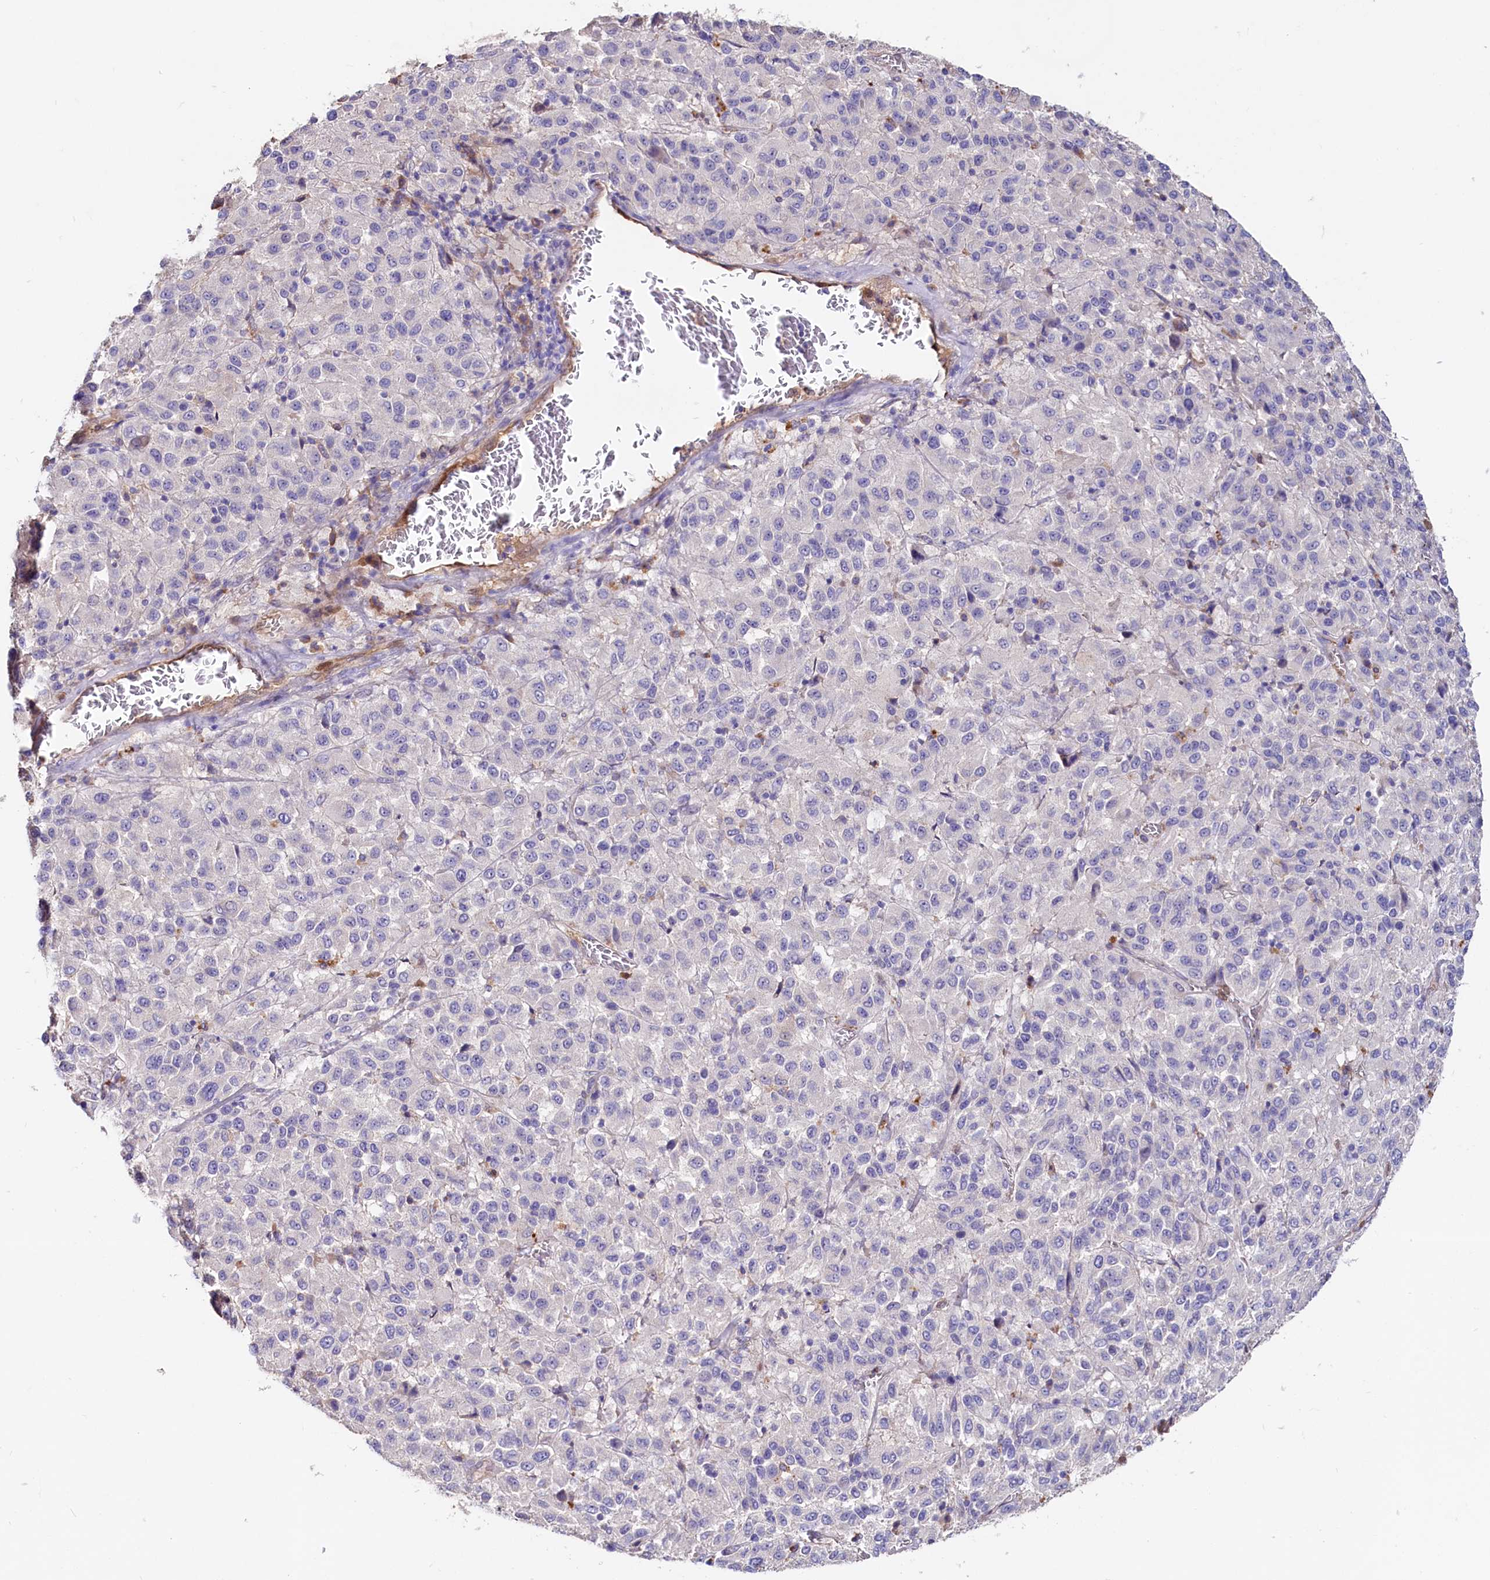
{"staining": {"intensity": "negative", "quantity": "none", "location": "none"}, "tissue": "melanoma", "cell_type": "Tumor cells", "image_type": "cancer", "snomed": [{"axis": "morphology", "description": "Malignant melanoma, Metastatic site"}, {"axis": "topography", "description": "Lung"}], "caption": "IHC histopathology image of neoplastic tissue: melanoma stained with DAB (3,3'-diaminobenzidine) displays no significant protein positivity in tumor cells.", "gene": "IL17RD", "patient": {"sex": "male", "age": 64}}